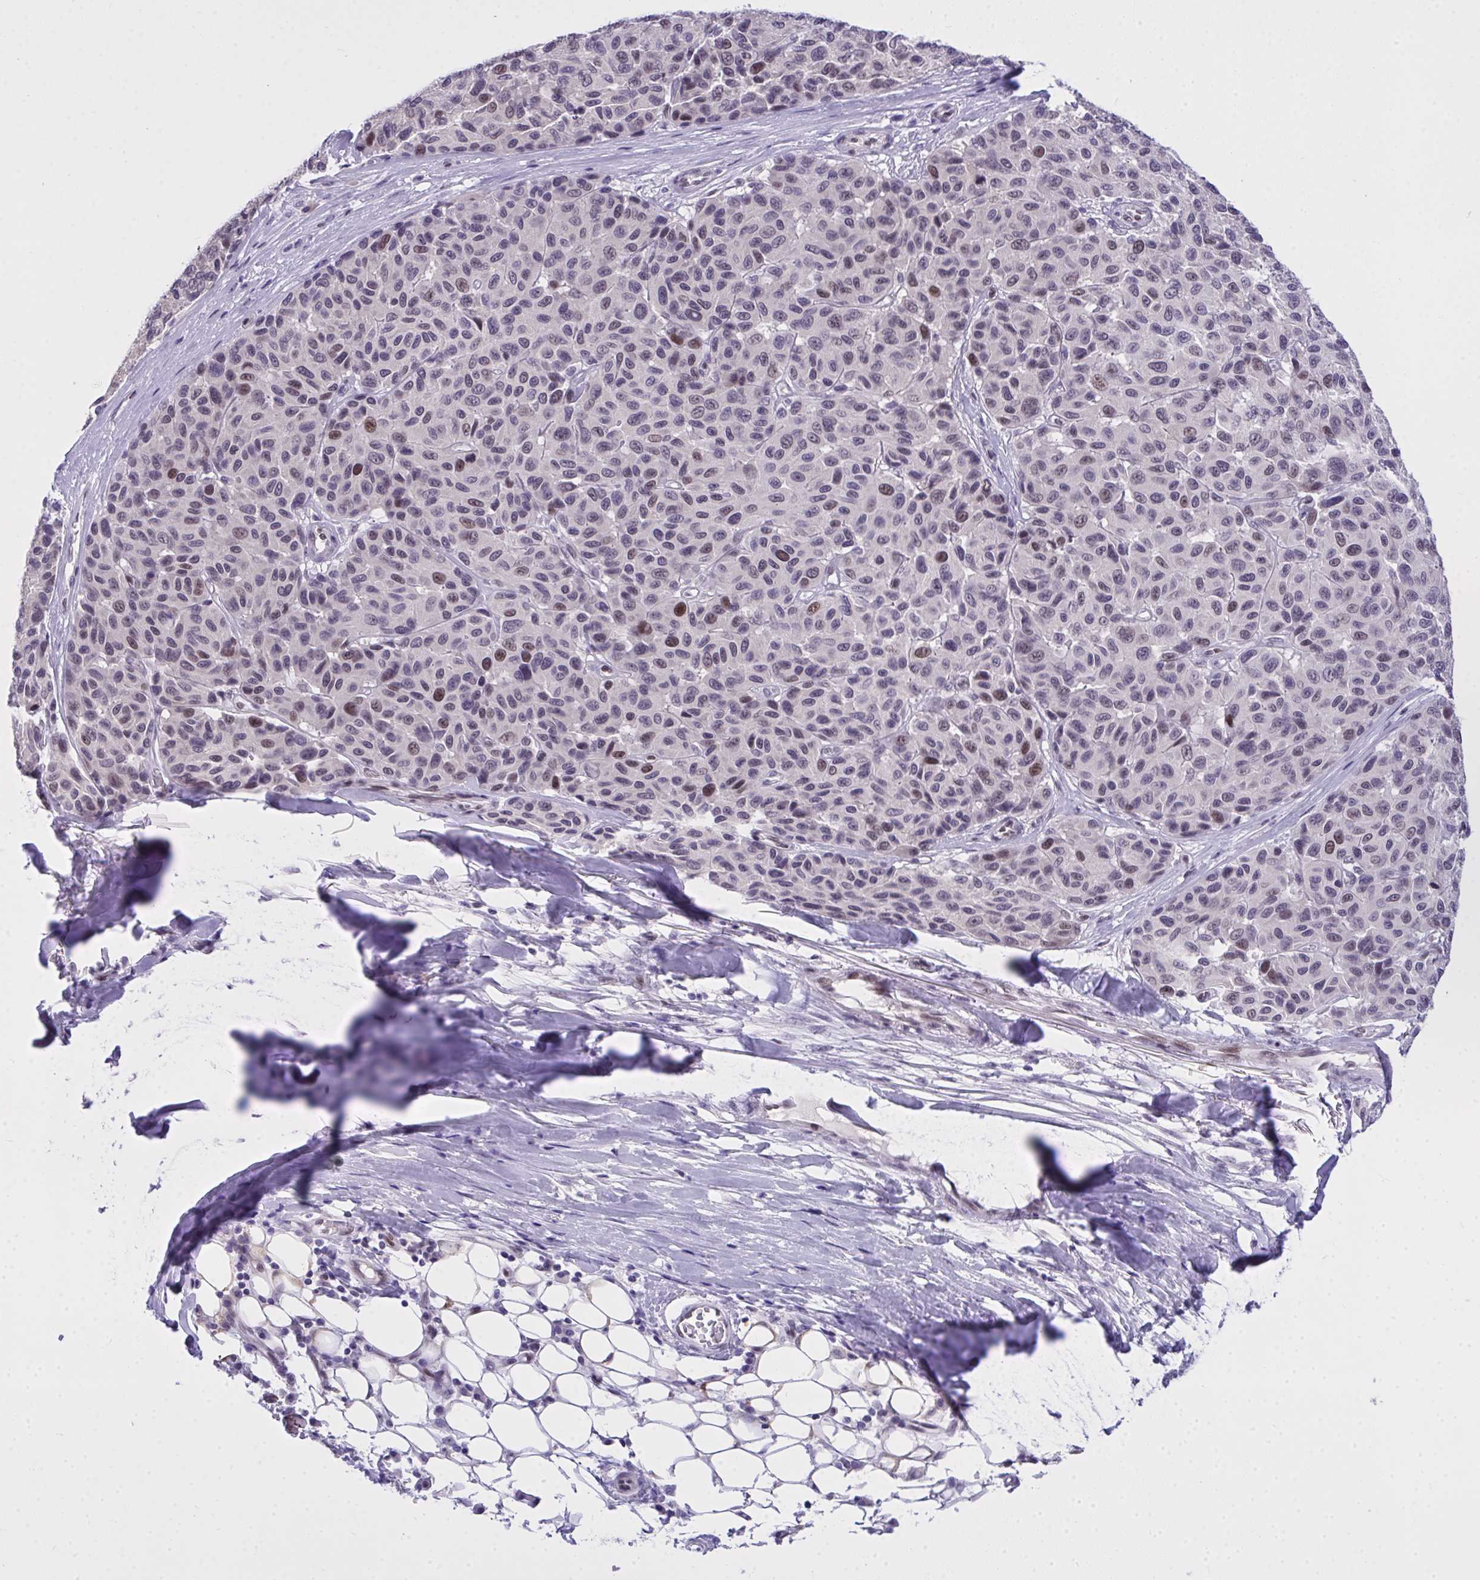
{"staining": {"intensity": "moderate", "quantity": "<25%", "location": "nuclear"}, "tissue": "melanoma", "cell_type": "Tumor cells", "image_type": "cancer", "snomed": [{"axis": "morphology", "description": "Malignant melanoma, NOS"}, {"axis": "topography", "description": "Skin"}], "caption": "Immunohistochemistry (IHC) of human malignant melanoma exhibits low levels of moderate nuclear positivity in approximately <25% of tumor cells.", "gene": "TEAD4", "patient": {"sex": "female", "age": 66}}